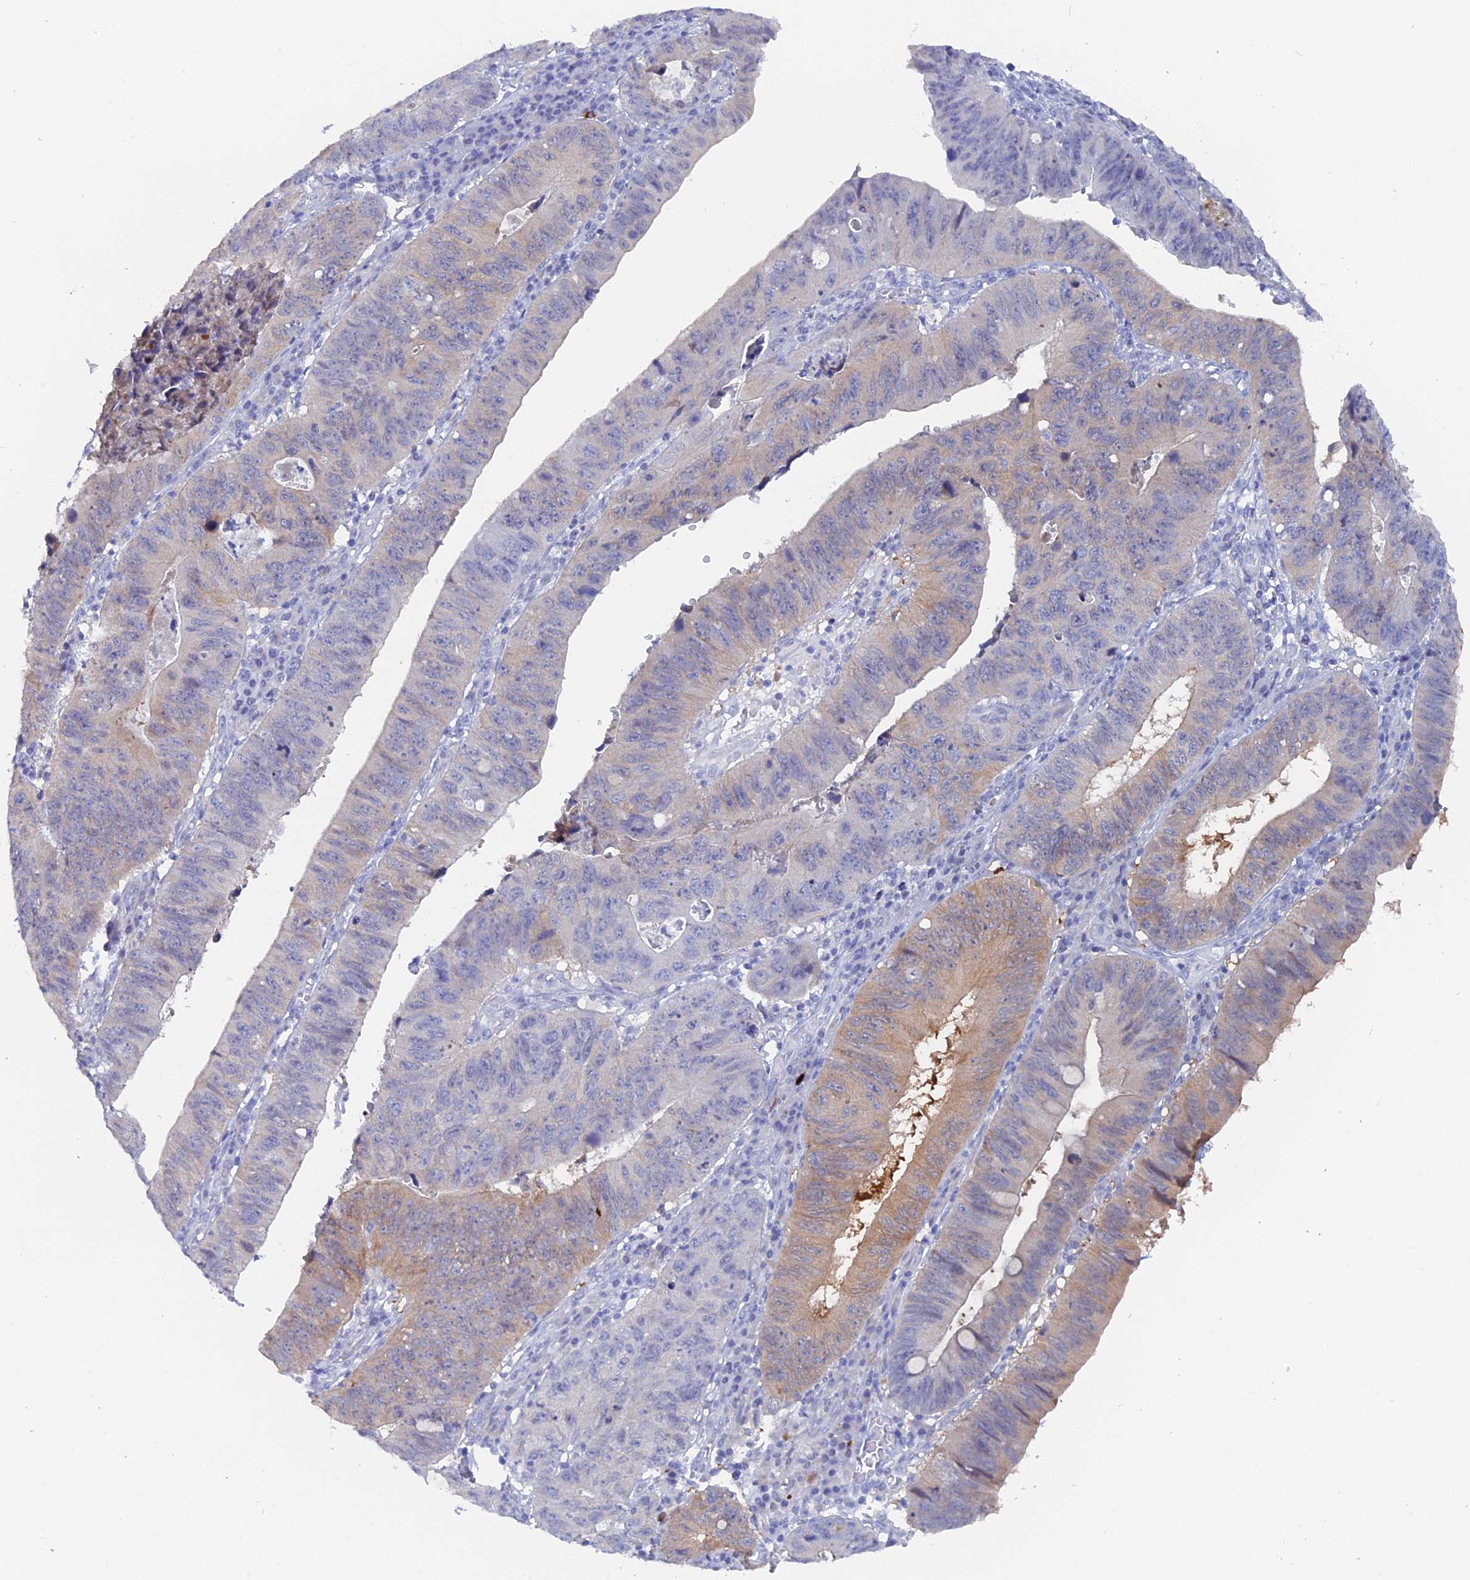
{"staining": {"intensity": "weak", "quantity": "<25%", "location": "cytoplasmic/membranous"}, "tissue": "stomach cancer", "cell_type": "Tumor cells", "image_type": "cancer", "snomed": [{"axis": "morphology", "description": "Adenocarcinoma, NOS"}, {"axis": "topography", "description": "Stomach"}], "caption": "This image is of stomach cancer stained with immunohistochemistry (IHC) to label a protein in brown with the nuclei are counter-stained blue. There is no positivity in tumor cells. (Immunohistochemistry, brightfield microscopy, high magnification).", "gene": "DACT3", "patient": {"sex": "male", "age": 59}}